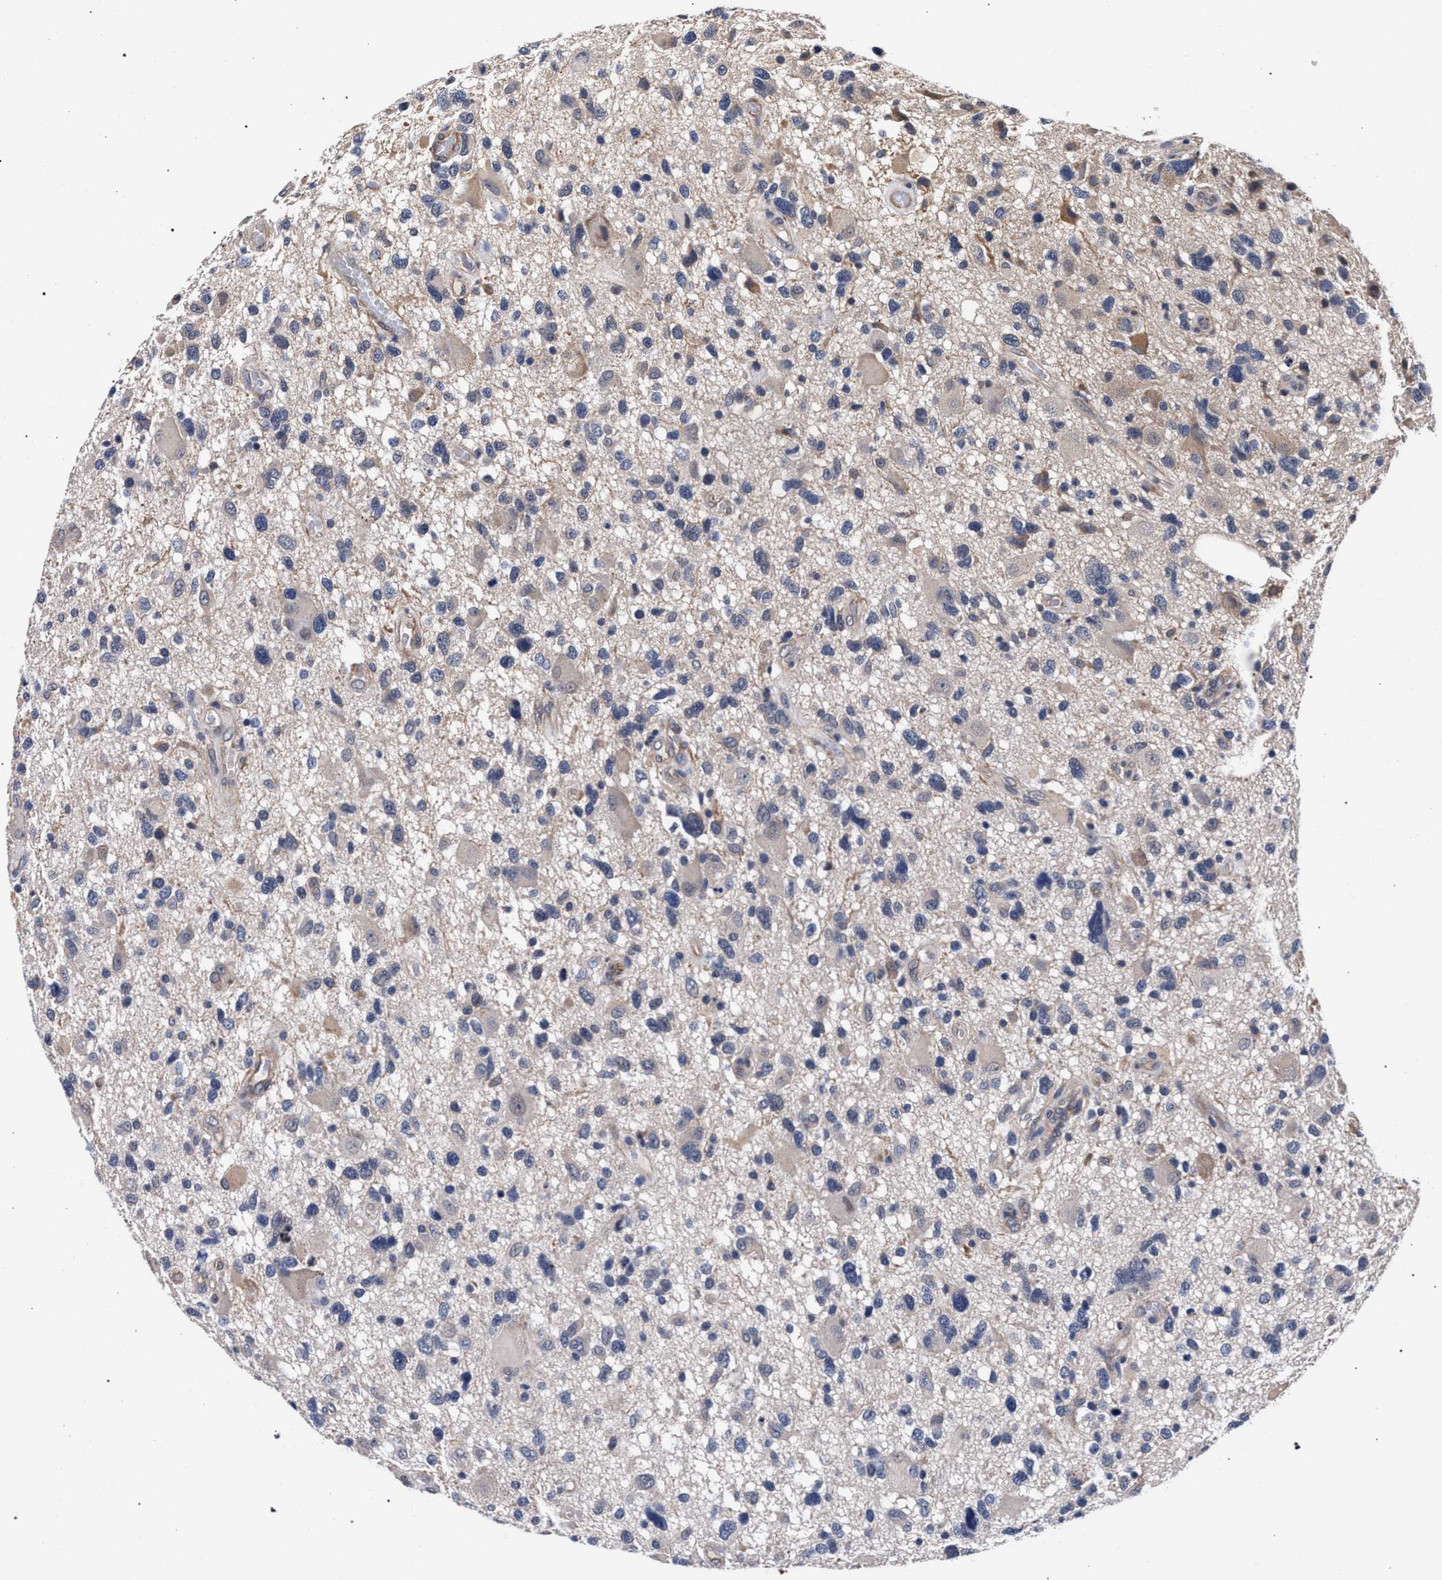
{"staining": {"intensity": "negative", "quantity": "none", "location": "none"}, "tissue": "glioma", "cell_type": "Tumor cells", "image_type": "cancer", "snomed": [{"axis": "morphology", "description": "Glioma, malignant, High grade"}, {"axis": "topography", "description": "Brain"}], "caption": "This histopathology image is of glioma stained with immunohistochemistry (IHC) to label a protein in brown with the nuclei are counter-stained blue. There is no staining in tumor cells.", "gene": "RBM33", "patient": {"sex": "male", "age": 33}}